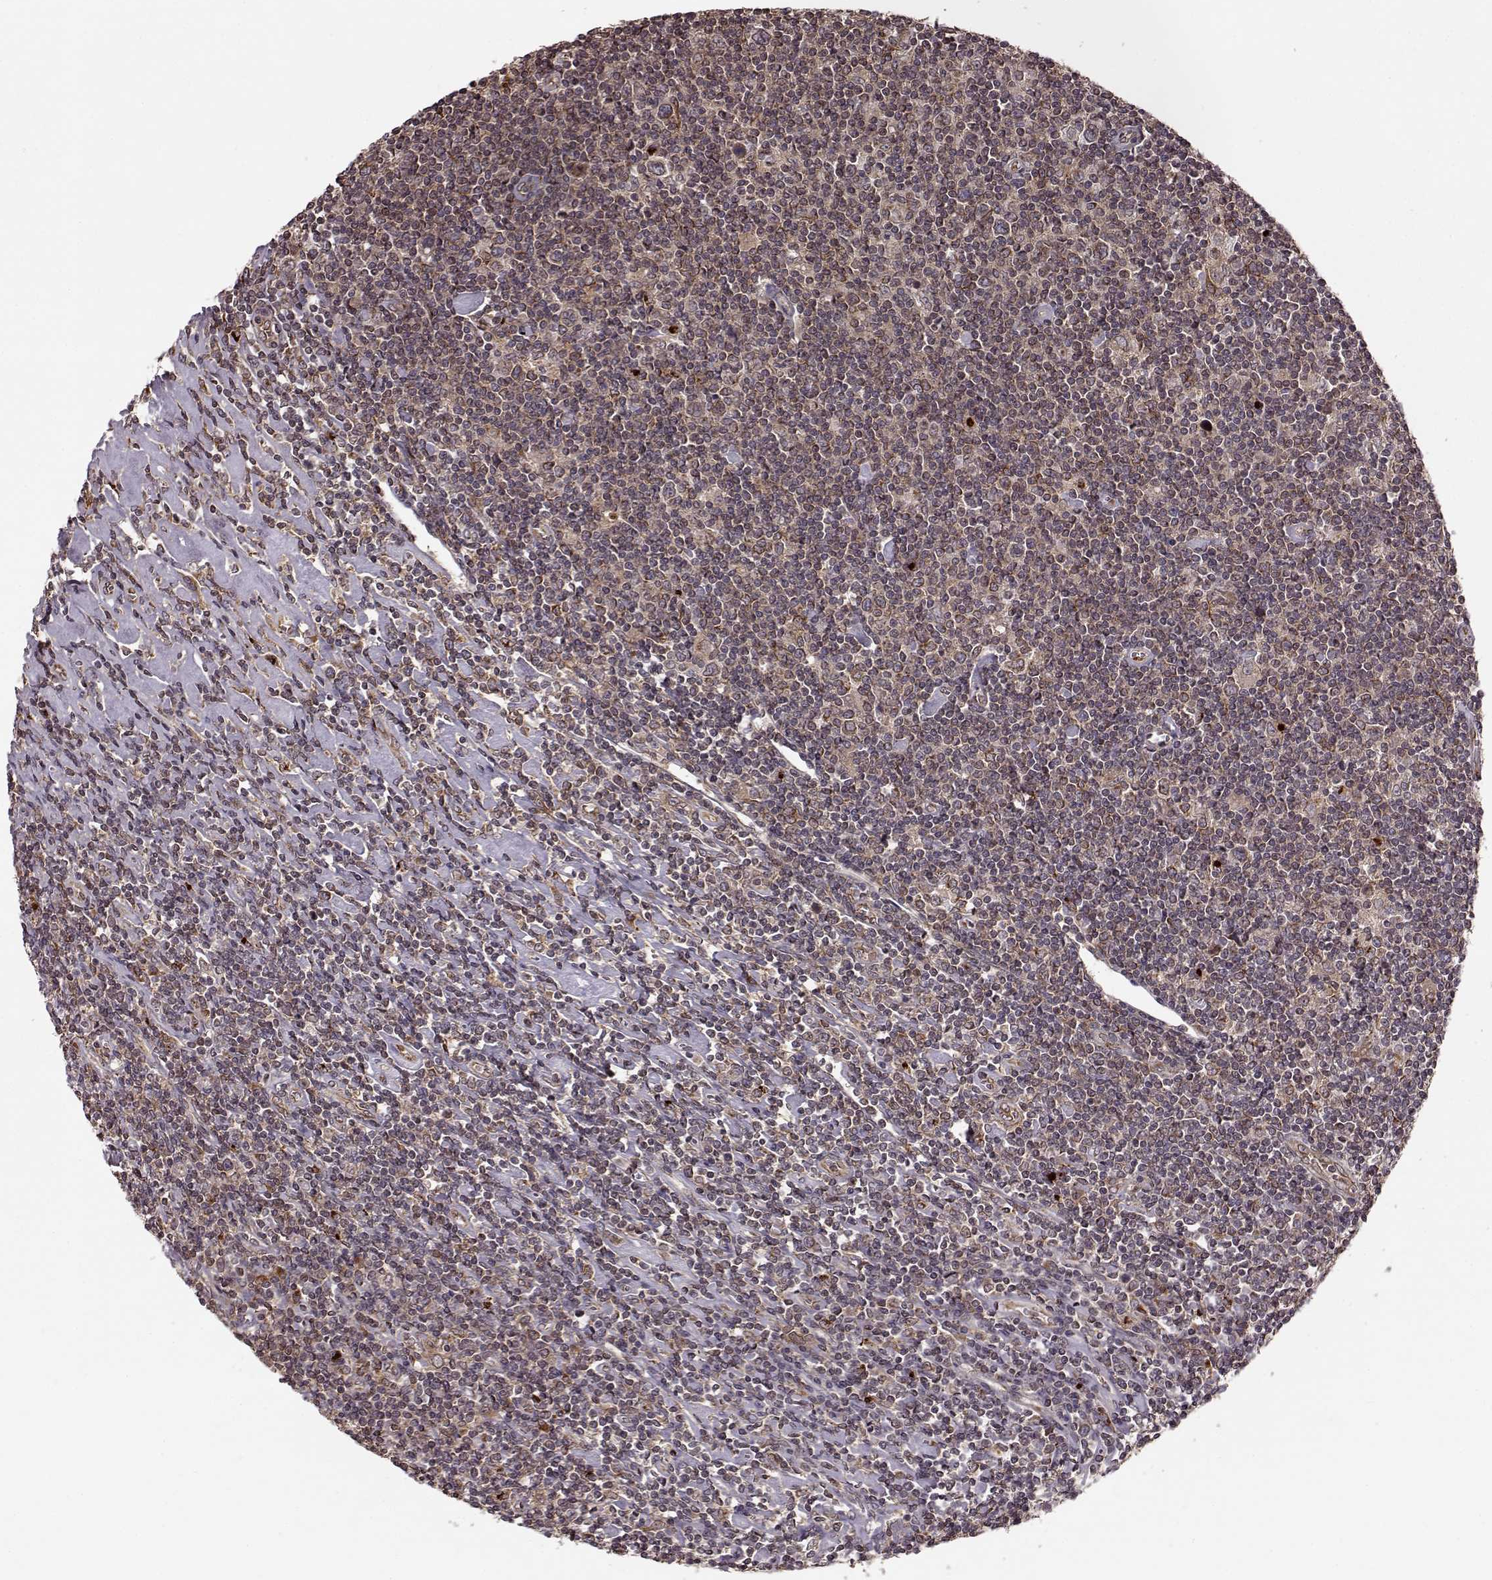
{"staining": {"intensity": "weak", "quantity": ">75%", "location": "cytoplasmic/membranous"}, "tissue": "lymphoma", "cell_type": "Tumor cells", "image_type": "cancer", "snomed": [{"axis": "morphology", "description": "Hodgkin's disease, NOS"}, {"axis": "topography", "description": "Lymph node"}], "caption": "Tumor cells display weak cytoplasmic/membranous positivity in about >75% of cells in Hodgkin's disease.", "gene": "YIPF5", "patient": {"sex": "male", "age": 40}}